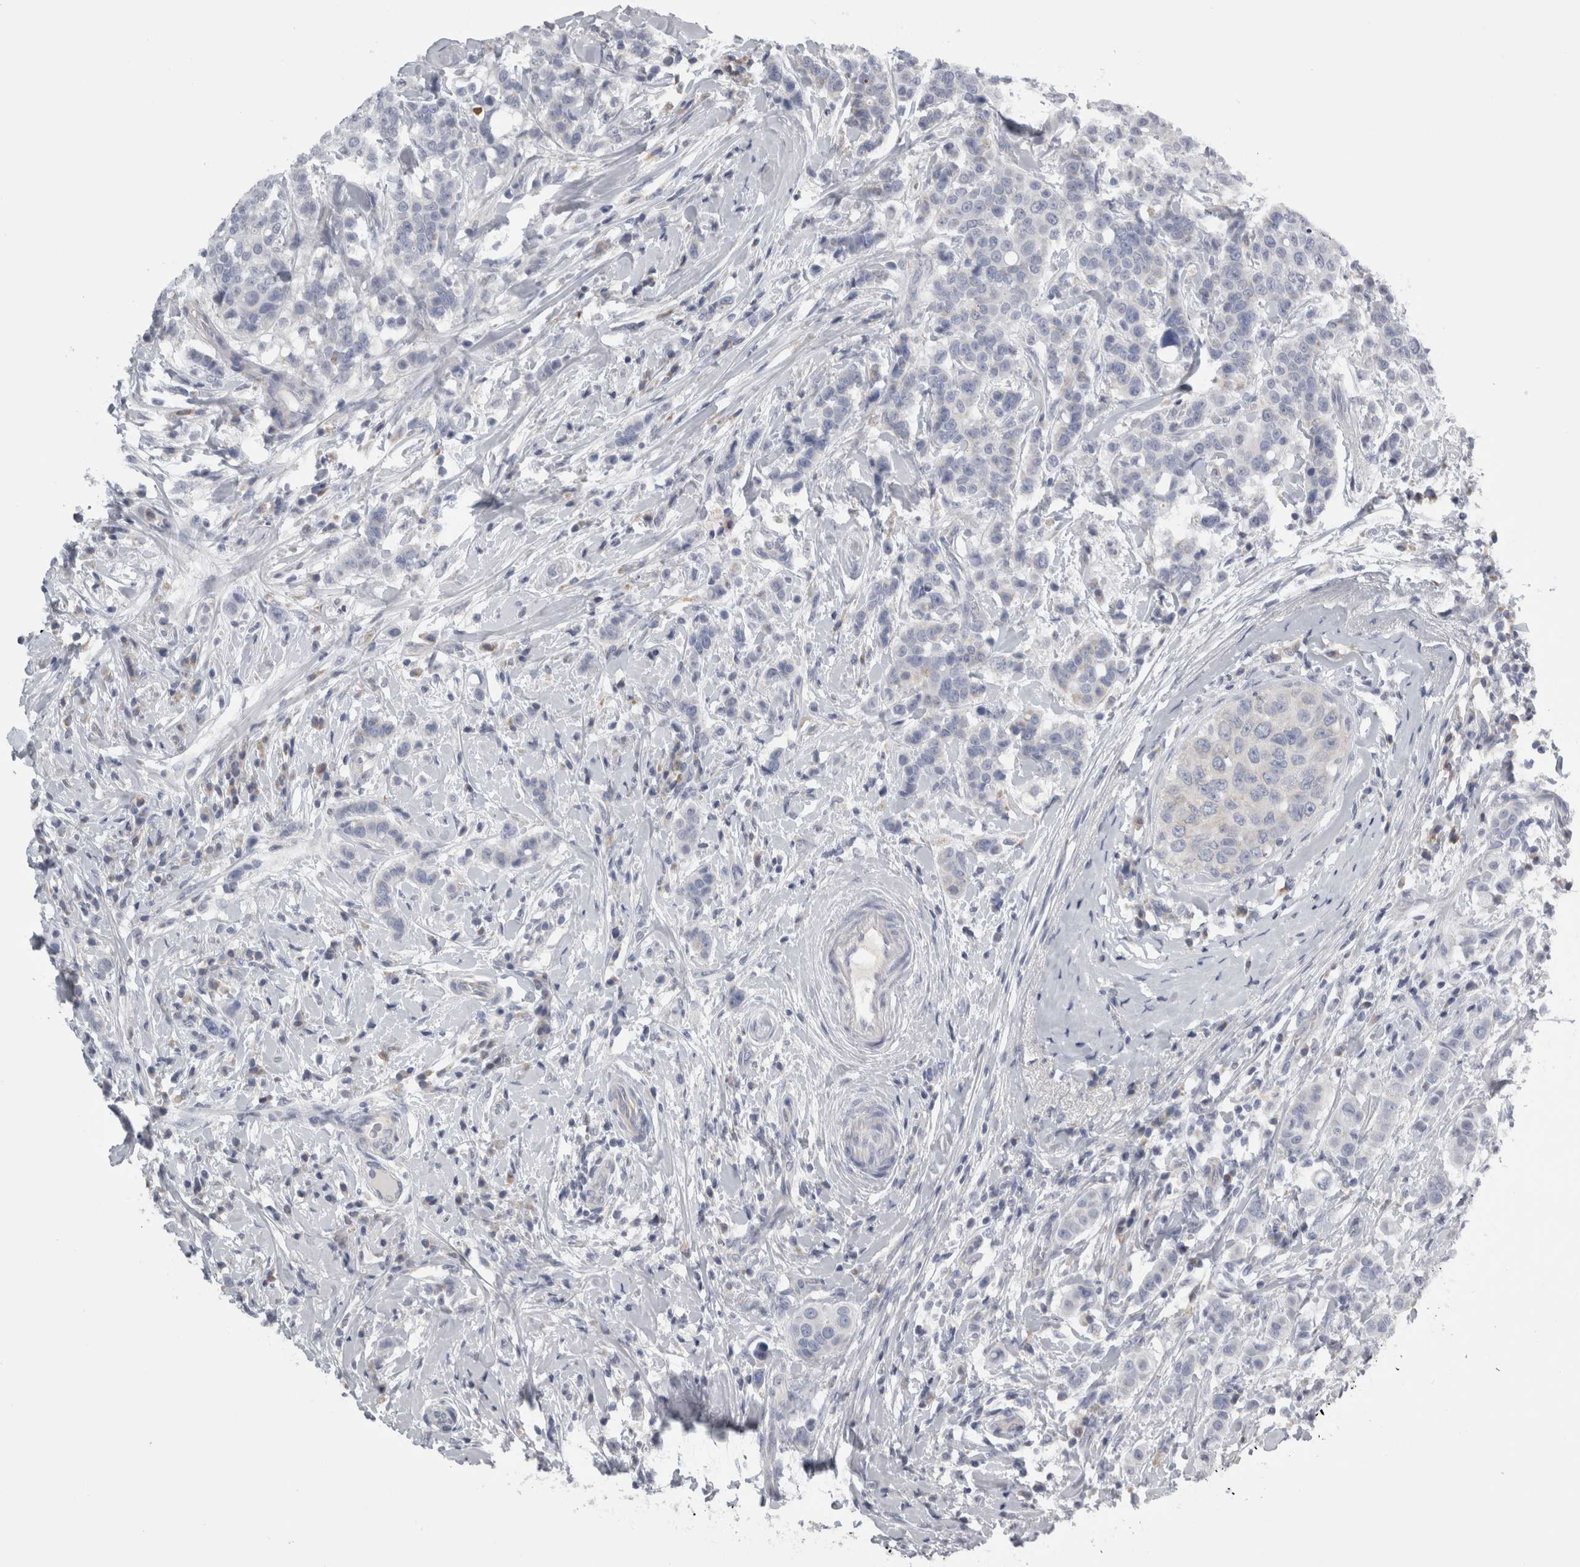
{"staining": {"intensity": "negative", "quantity": "none", "location": "none"}, "tissue": "breast cancer", "cell_type": "Tumor cells", "image_type": "cancer", "snomed": [{"axis": "morphology", "description": "Duct carcinoma"}, {"axis": "topography", "description": "Breast"}], "caption": "Tumor cells are negative for protein expression in human breast intraductal carcinoma.", "gene": "TCAP", "patient": {"sex": "female", "age": 27}}